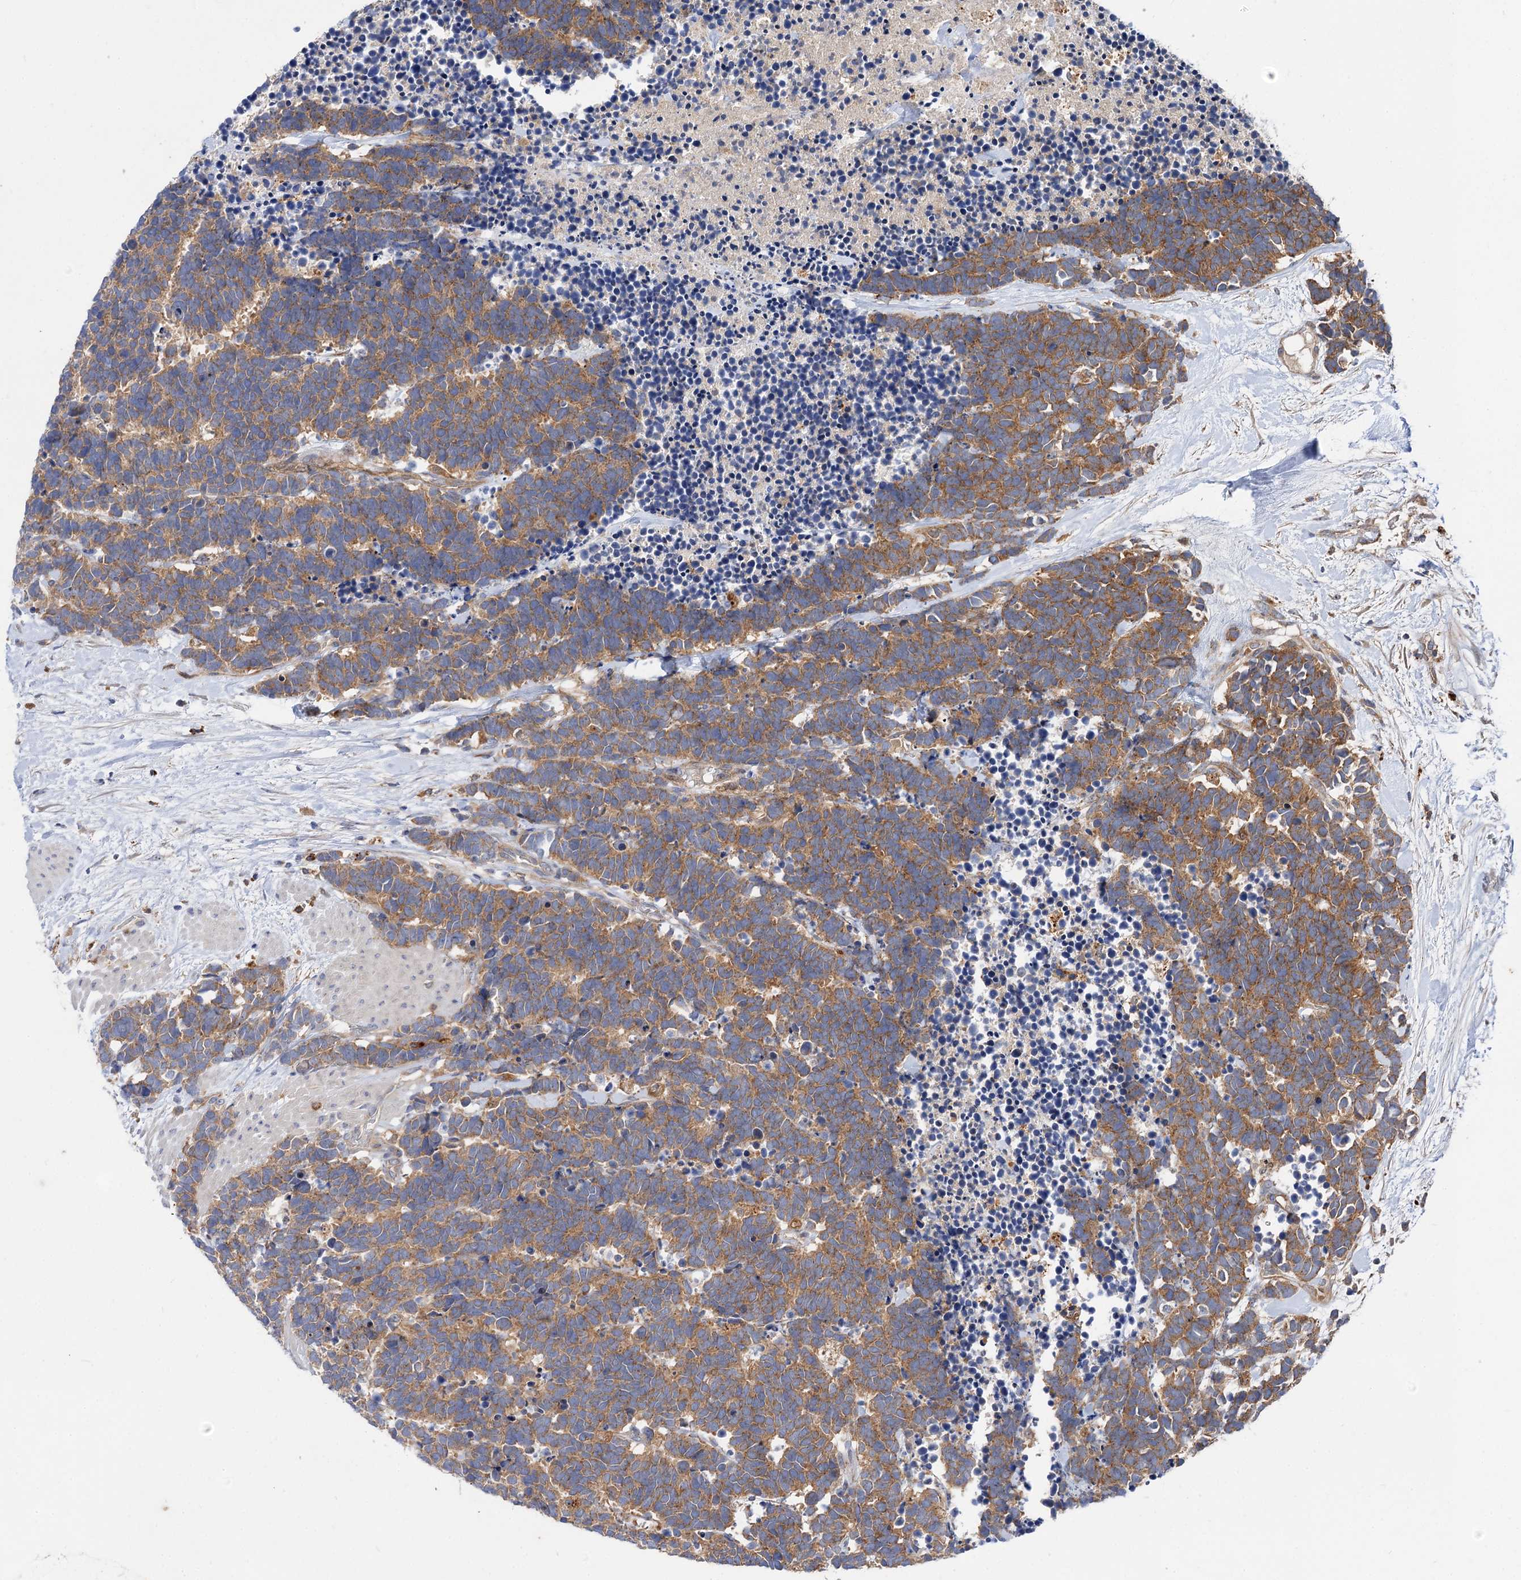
{"staining": {"intensity": "moderate", "quantity": ">75%", "location": "cytoplasmic/membranous"}, "tissue": "carcinoid", "cell_type": "Tumor cells", "image_type": "cancer", "snomed": [{"axis": "morphology", "description": "Carcinoma, NOS"}, {"axis": "morphology", "description": "Carcinoid, malignant, NOS"}, {"axis": "topography", "description": "Urinary bladder"}], "caption": "Immunohistochemistry photomicrograph of neoplastic tissue: human carcinoid (malignant) stained using immunohistochemistry demonstrates medium levels of moderate protein expression localized specifically in the cytoplasmic/membranous of tumor cells, appearing as a cytoplasmic/membranous brown color.", "gene": "PATL1", "patient": {"sex": "male", "age": 57}}